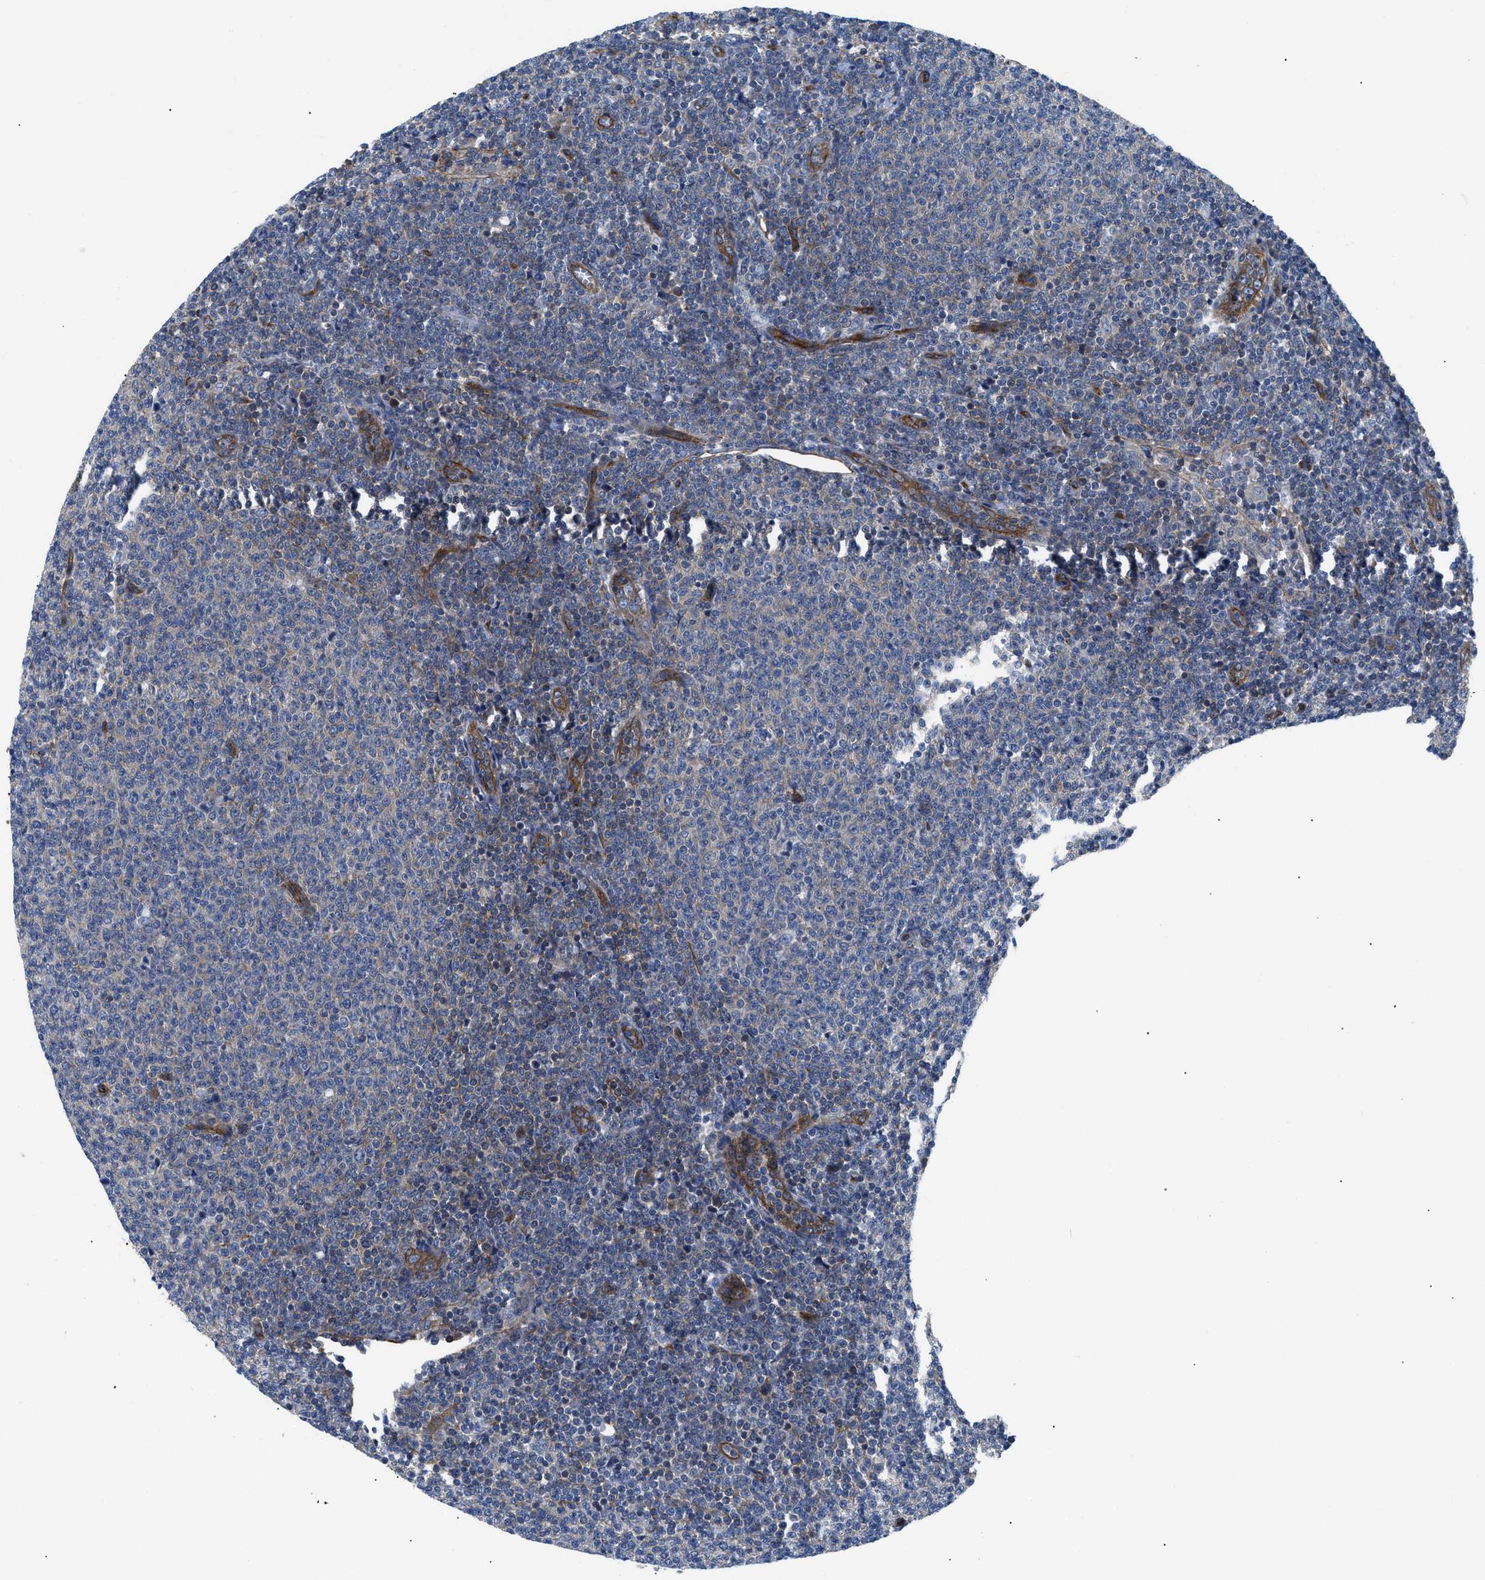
{"staining": {"intensity": "weak", "quantity": ">75%", "location": "cytoplasmic/membranous"}, "tissue": "lymphoma", "cell_type": "Tumor cells", "image_type": "cancer", "snomed": [{"axis": "morphology", "description": "Malignant lymphoma, non-Hodgkin's type, Low grade"}, {"axis": "topography", "description": "Lymph node"}], "caption": "A high-resolution image shows IHC staining of lymphoma, which displays weak cytoplasmic/membranous expression in approximately >75% of tumor cells.", "gene": "TRIP4", "patient": {"sex": "male", "age": 66}}